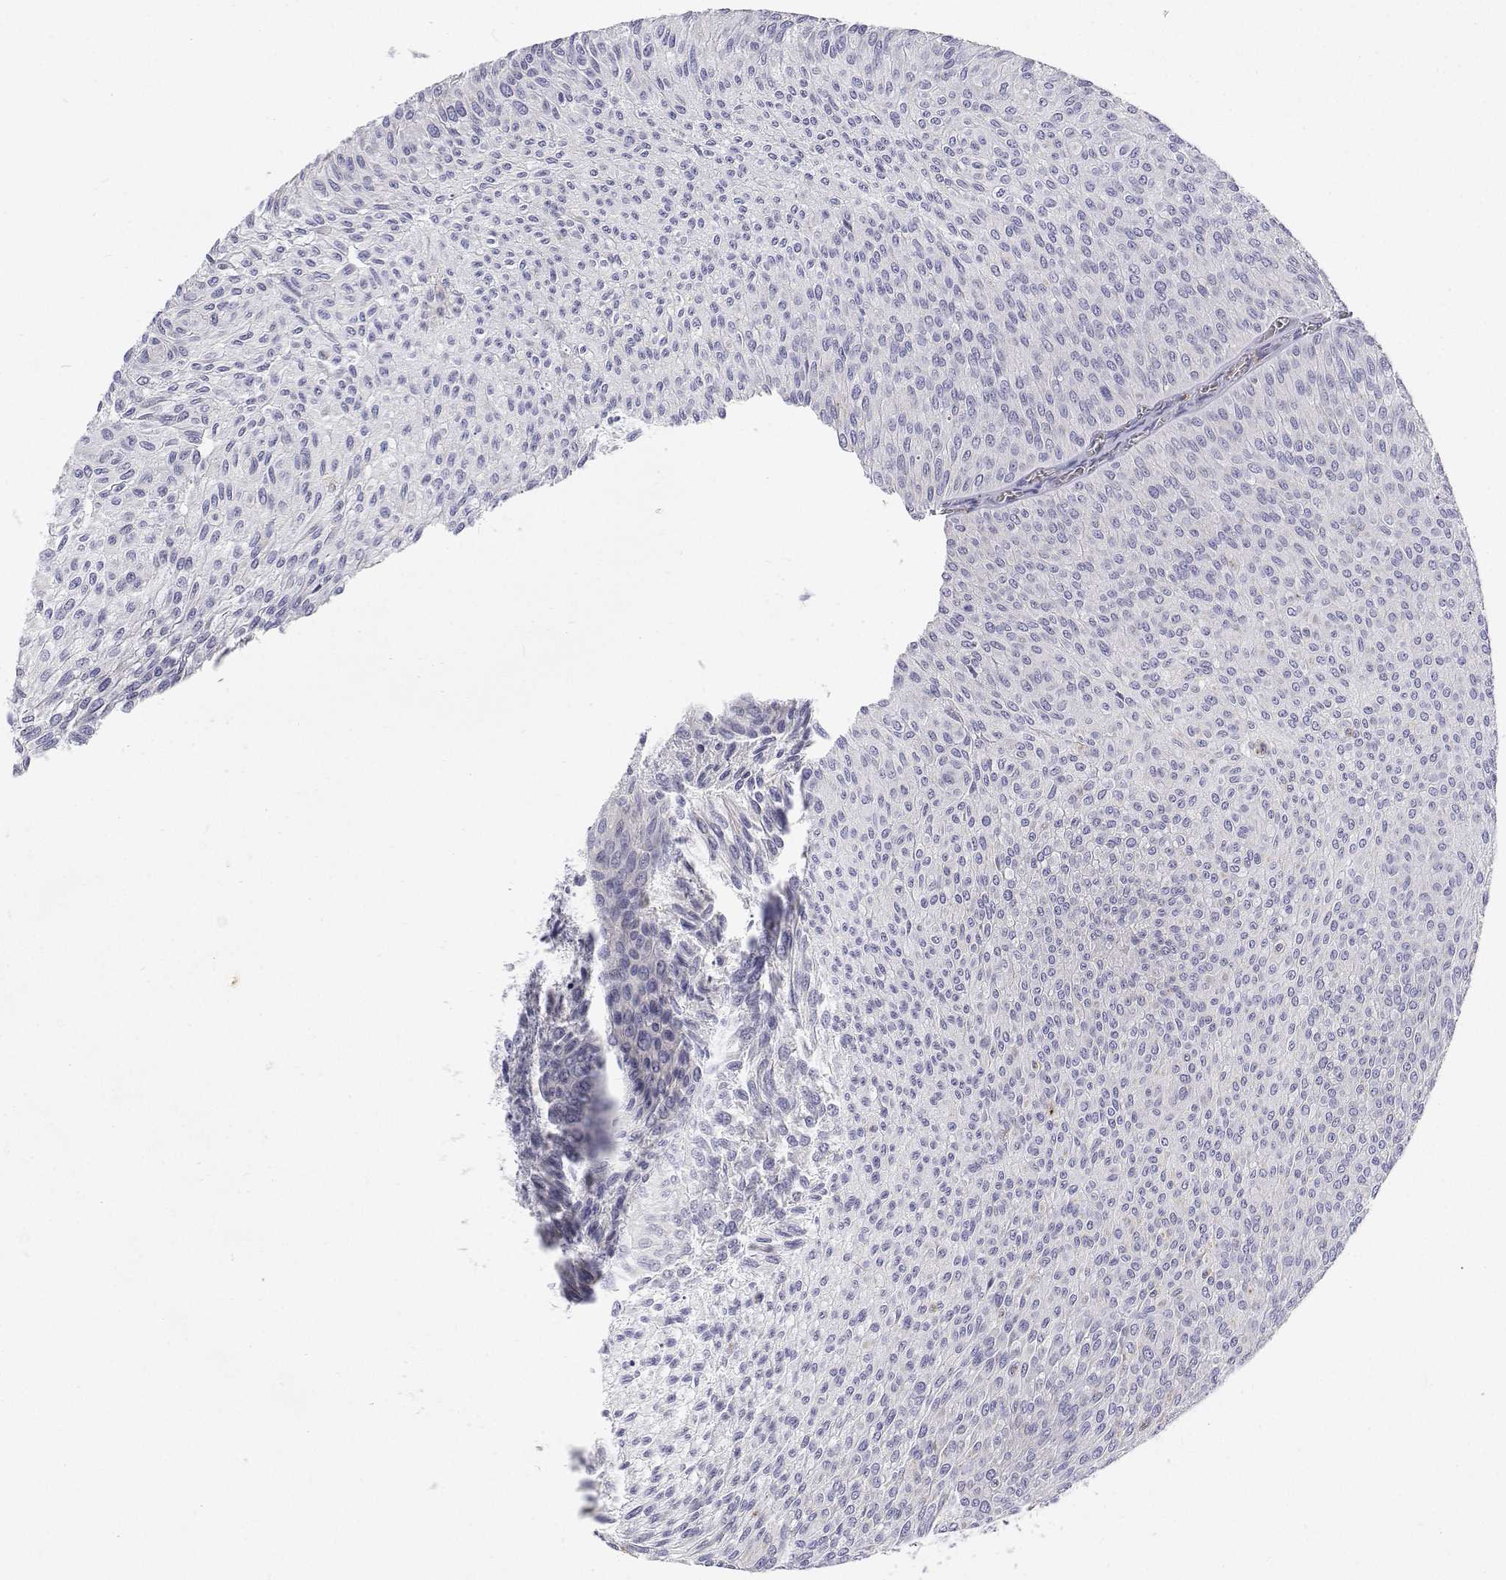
{"staining": {"intensity": "negative", "quantity": "none", "location": "none"}, "tissue": "urothelial cancer", "cell_type": "Tumor cells", "image_type": "cancer", "snomed": [{"axis": "morphology", "description": "Urothelial carcinoma, Low grade"}, {"axis": "topography", "description": "Urinary bladder"}], "caption": "IHC photomicrograph of neoplastic tissue: urothelial carcinoma (low-grade) stained with DAB (3,3'-diaminobenzidine) demonstrates no significant protein positivity in tumor cells.", "gene": "NCR2", "patient": {"sex": "male", "age": 91}}